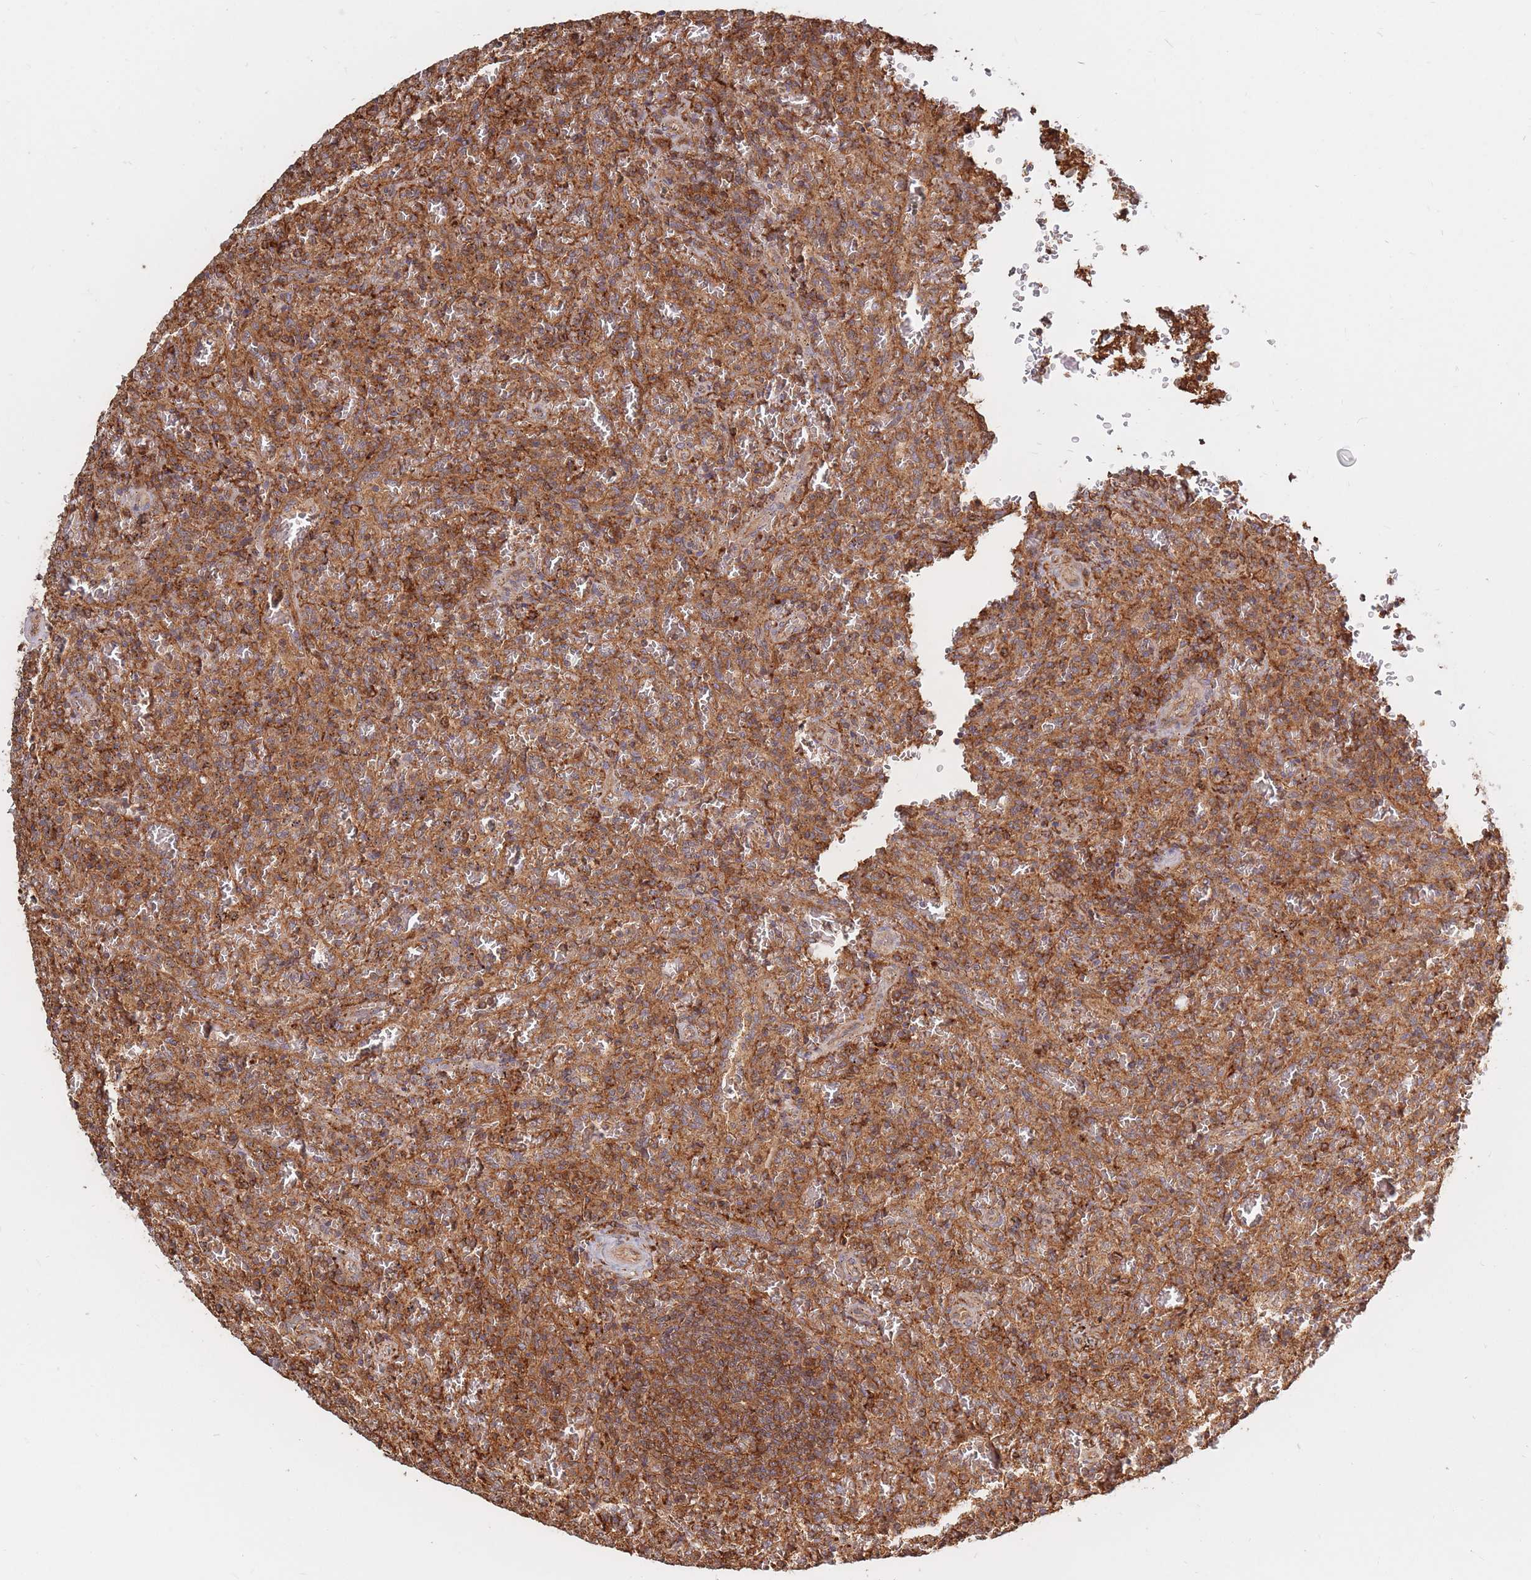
{"staining": {"intensity": "strong", "quantity": ">75%", "location": "cytoplasmic/membranous"}, "tissue": "lymphoma", "cell_type": "Tumor cells", "image_type": "cancer", "snomed": [{"axis": "morphology", "description": "Malignant lymphoma, non-Hodgkin's type, Low grade"}, {"axis": "topography", "description": "Spleen"}], "caption": "Immunohistochemistry (IHC) of human lymphoma displays high levels of strong cytoplasmic/membranous positivity in about >75% of tumor cells.", "gene": "RASSF2", "patient": {"sex": "female", "age": 64}}